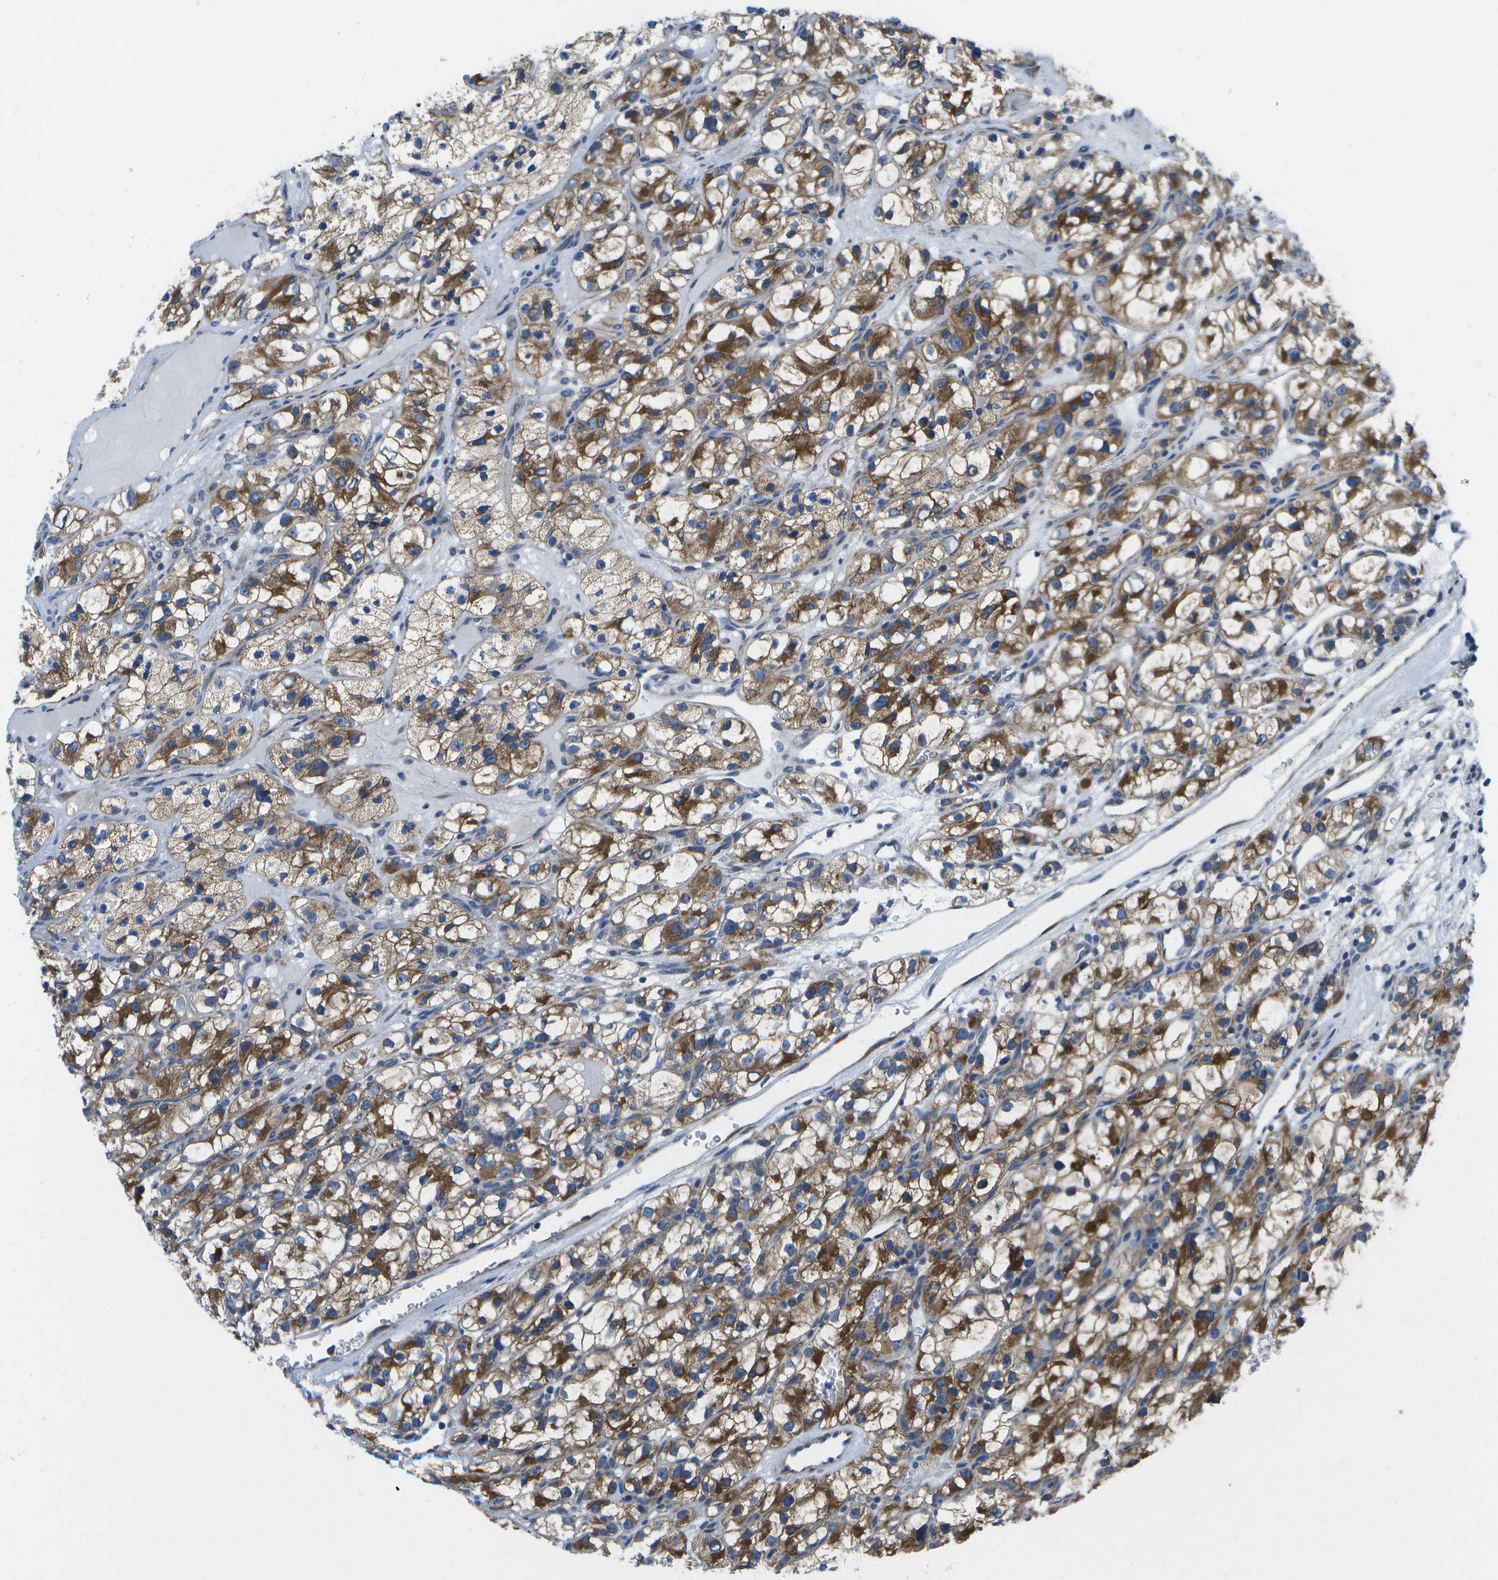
{"staining": {"intensity": "moderate", "quantity": ">75%", "location": "cytoplasmic/membranous"}, "tissue": "renal cancer", "cell_type": "Tumor cells", "image_type": "cancer", "snomed": [{"axis": "morphology", "description": "Adenocarcinoma, NOS"}, {"axis": "topography", "description": "Kidney"}], "caption": "Renal adenocarcinoma stained with DAB IHC reveals medium levels of moderate cytoplasmic/membranous positivity in approximately >75% of tumor cells.", "gene": "GDF5", "patient": {"sex": "female", "age": 57}}